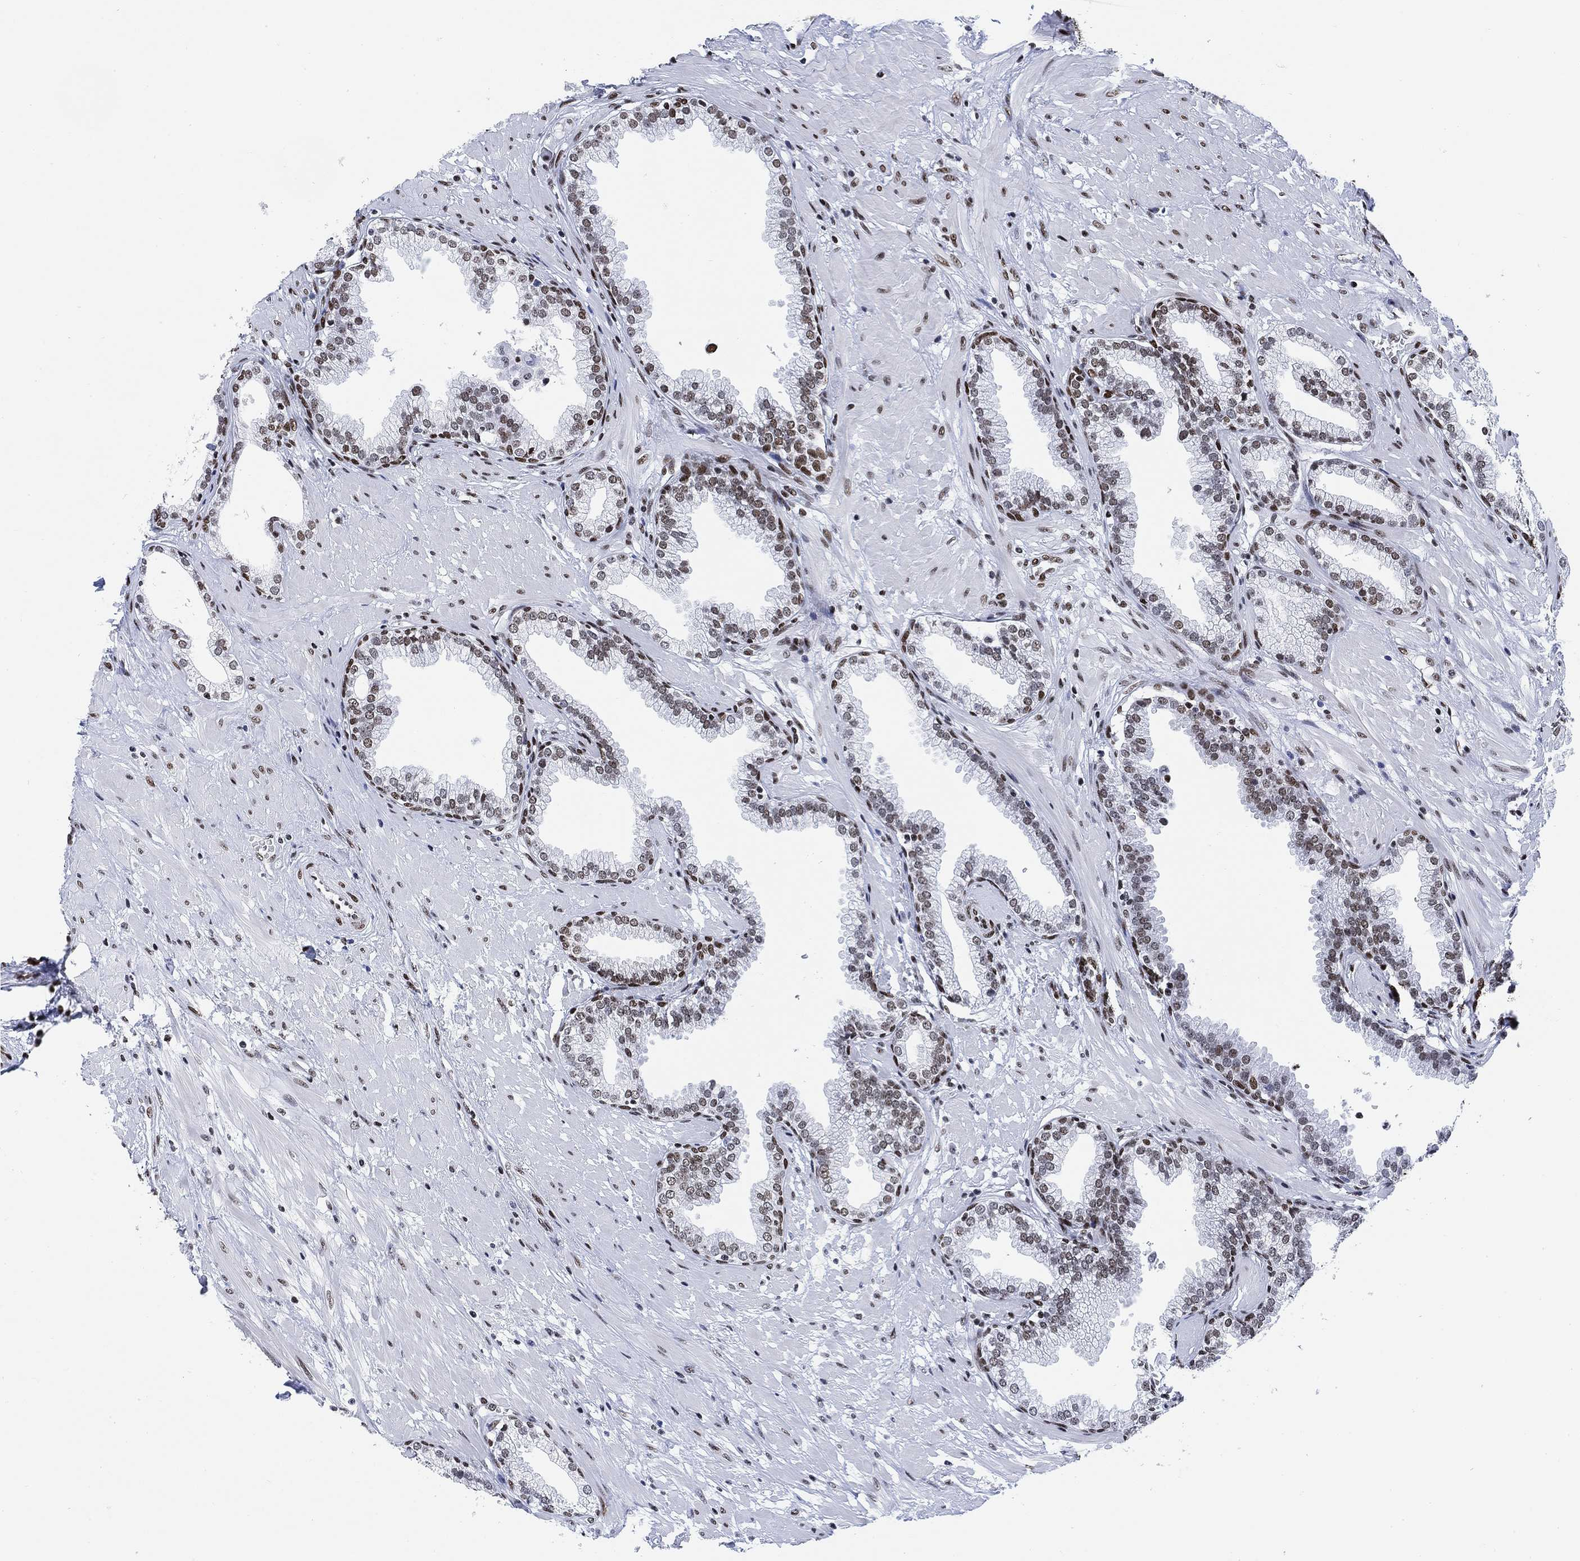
{"staining": {"intensity": "moderate", "quantity": "25%-75%", "location": "nuclear"}, "tissue": "prostate", "cell_type": "Glandular cells", "image_type": "normal", "snomed": [{"axis": "morphology", "description": "Normal tissue, NOS"}, {"axis": "topography", "description": "Prostate"}], "caption": "Protein analysis of benign prostate demonstrates moderate nuclear expression in approximately 25%-75% of glandular cells.", "gene": "H1", "patient": {"sex": "male", "age": 64}}